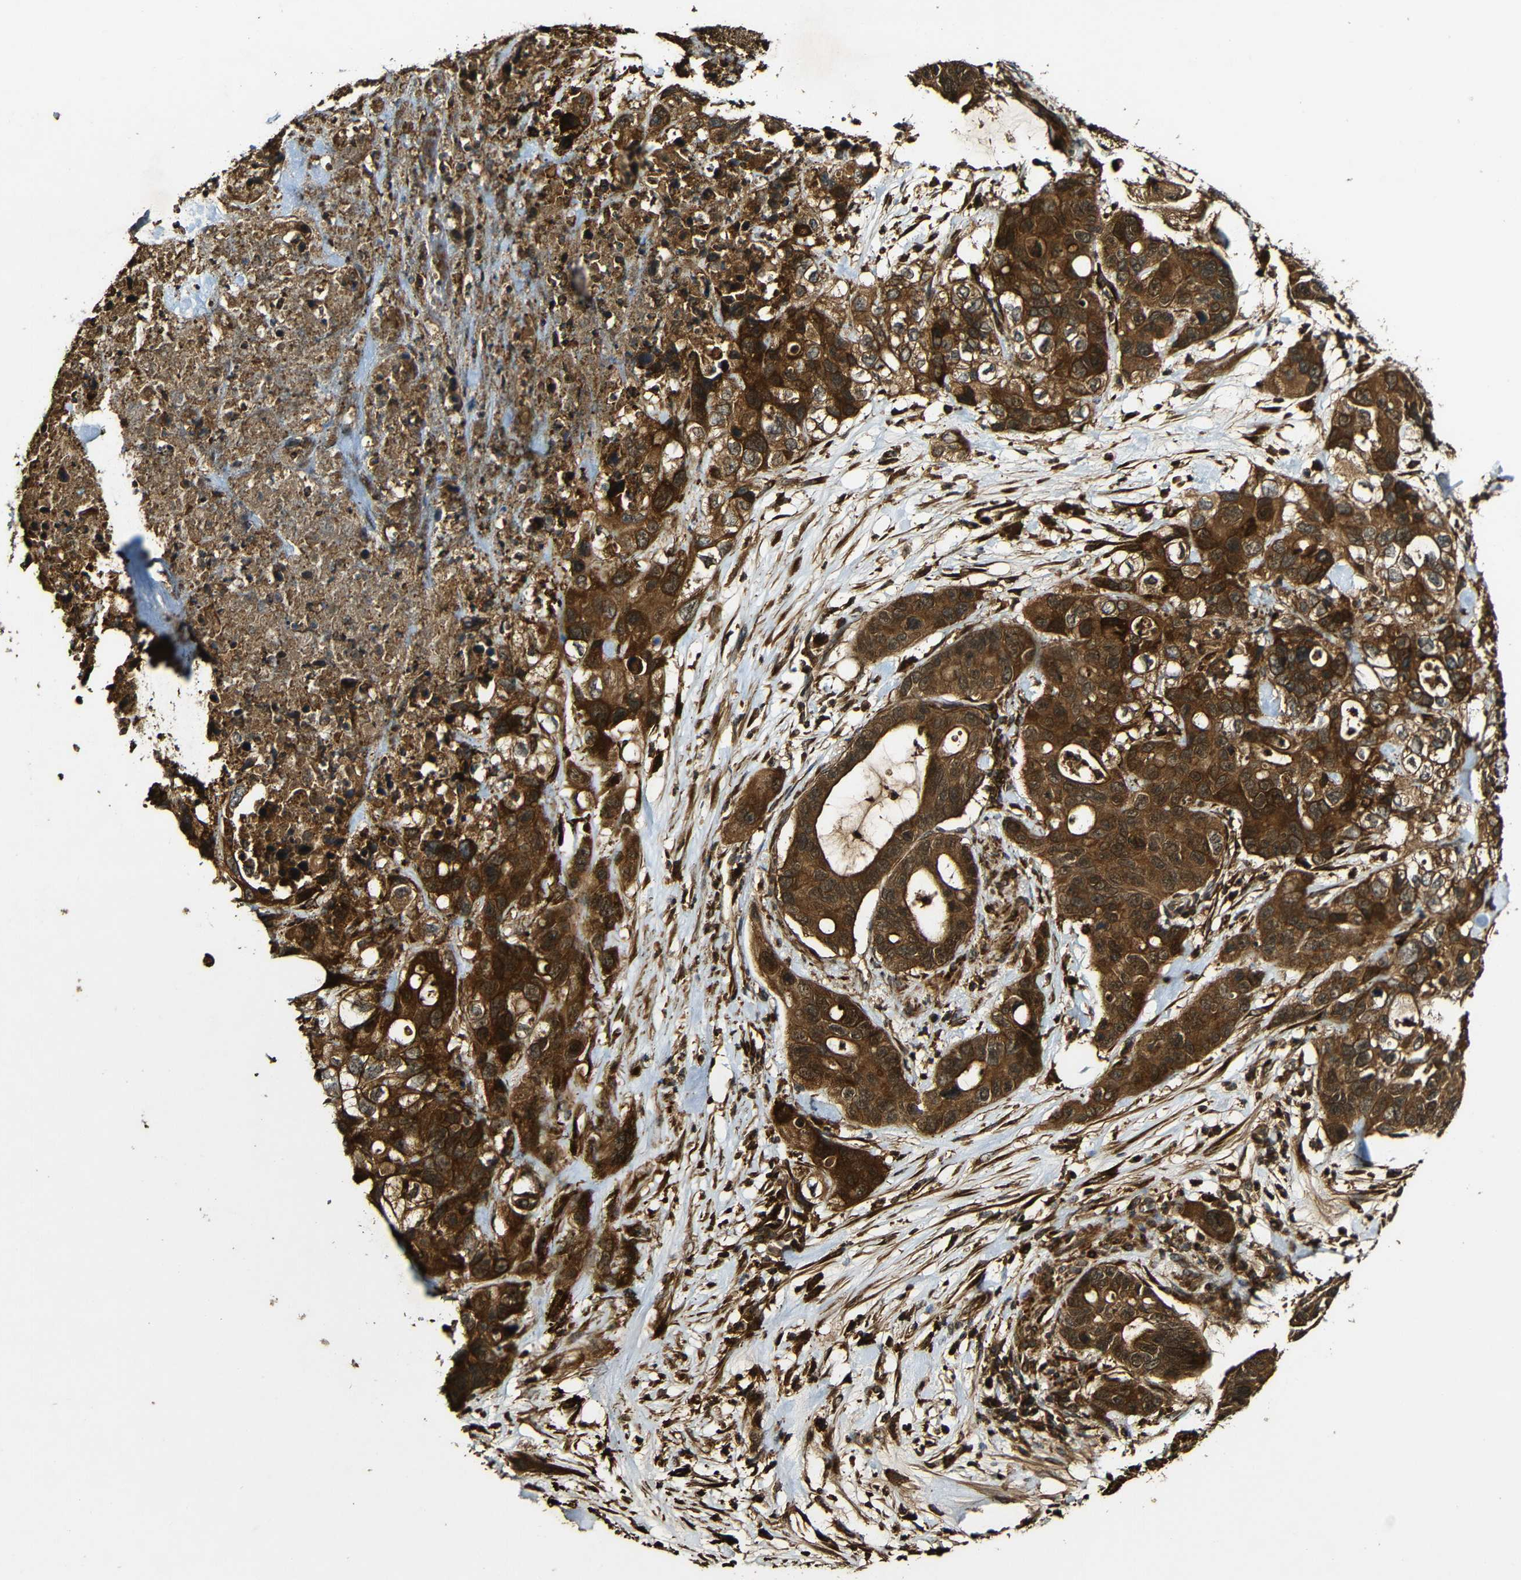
{"staining": {"intensity": "strong", "quantity": ">75%", "location": "cytoplasmic/membranous"}, "tissue": "pancreatic cancer", "cell_type": "Tumor cells", "image_type": "cancer", "snomed": [{"axis": "morphology", "description": "Adenocarcinoma, NOS"}, {"axis": "topography", "description": "Pancreas"}], "caption": "Strong cytoplasmic/membranous staining for a protein is present in approximately >75% of tumor cells of adenocarcinoma (pancreatic) using immunohistochemistry (IHC).", "gene": "CASP8", "patient": {"sex": "female", "age": 71}}